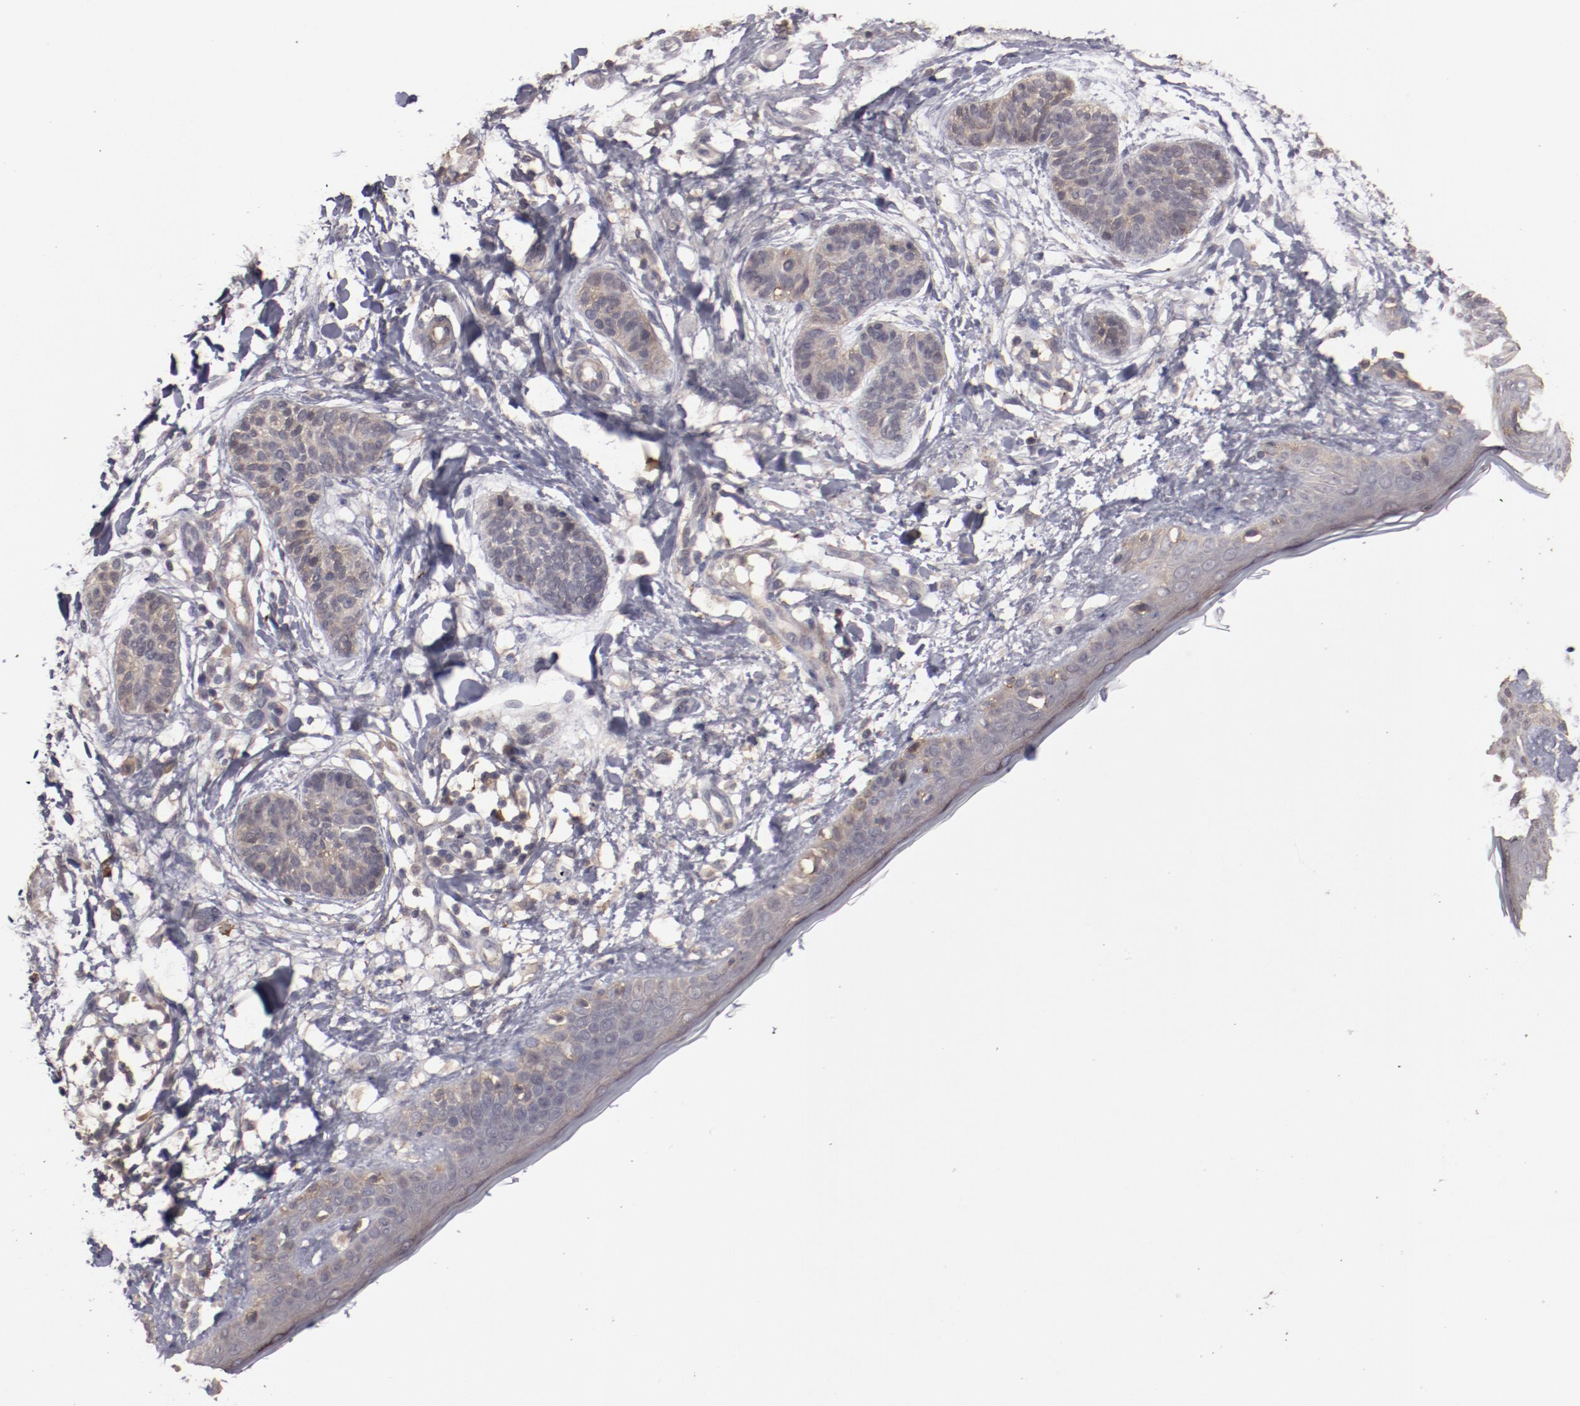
{"staining": {"intensity": "weak", "quantity": ">75%", "location": "cytoplasmic/membranous"}, "tissue": "skin cancer", "cell_type": "Tumor cells", "image_type": "cancer", "snomed": [{"axis": "morphology", "description": "Normal tissue, NOS"}, {"axis": "morphology", "description": "Basal cell carcinoma"}, {"axis": "topography", "description": "Skin"}], "caption": "The photomicrograph reveals staining of skin cancer (basal cell carcinoma), revealing weak cytoplasmic/membranous protein expression (brown color) within tumor cells. The protein is shown in brown color, while the nuclei are stained blue.", "gene": "LRRC75B", "patient": {"sex": "male", "age": 63}}